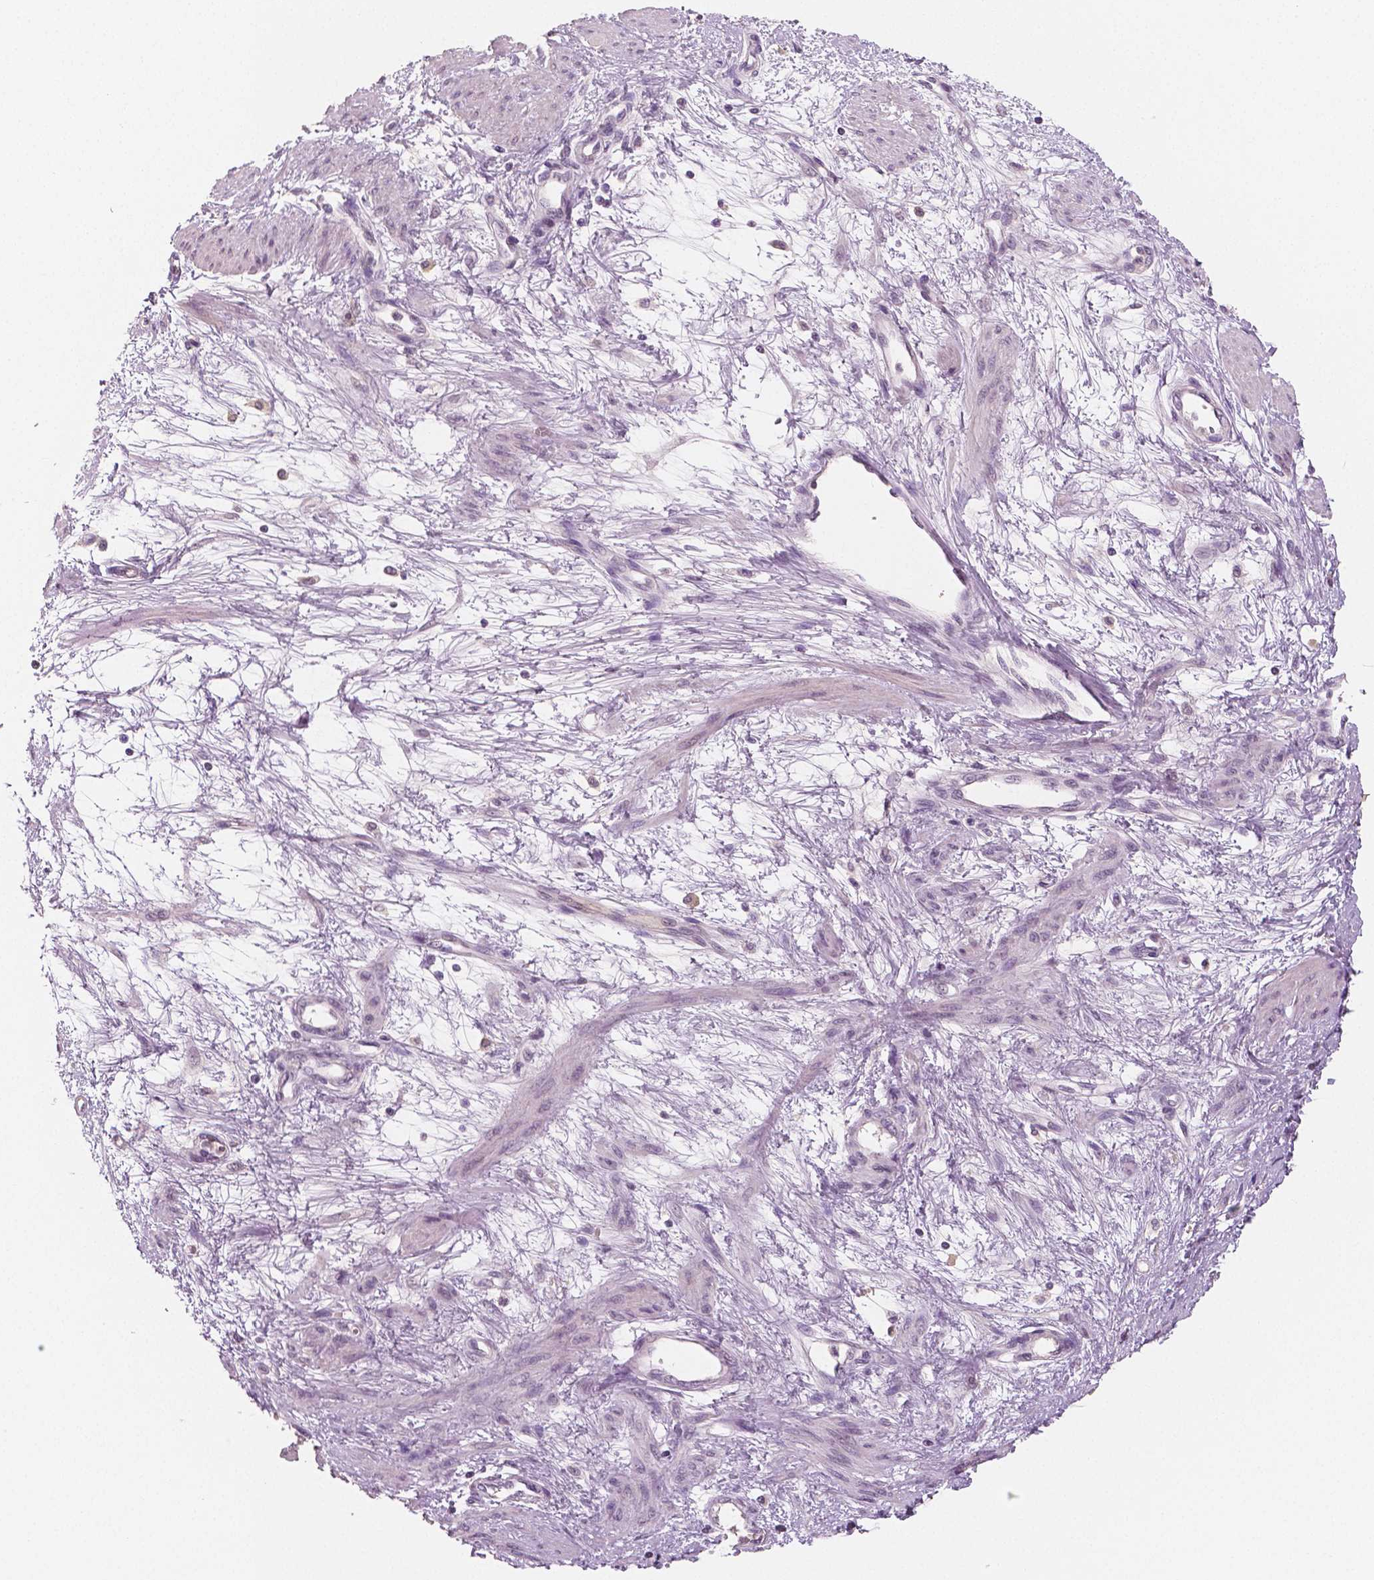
{"staining": {"intensity": "negative", "quantity": "none", "location": "none"}, "tissue": "smooth muscle", "cell_type": "Smooth muscle cells", "image_type": "normal", "snomed": [{"axis": "morphology", "description": "Normal tissue, NOS"}, {"axis": "topography", "description": "Smooth muscle"}, {"axis": "topography", "description": "Uterus"}], "caption": "High power microscopy photomicrograph of an immunohistochemistry photomicrograph of unremarkable smooth muscle, revealing no significant expression in smooth muscle cells.", "gene": "RNASE7", "patient": {"sex": "female", "age": 39}}